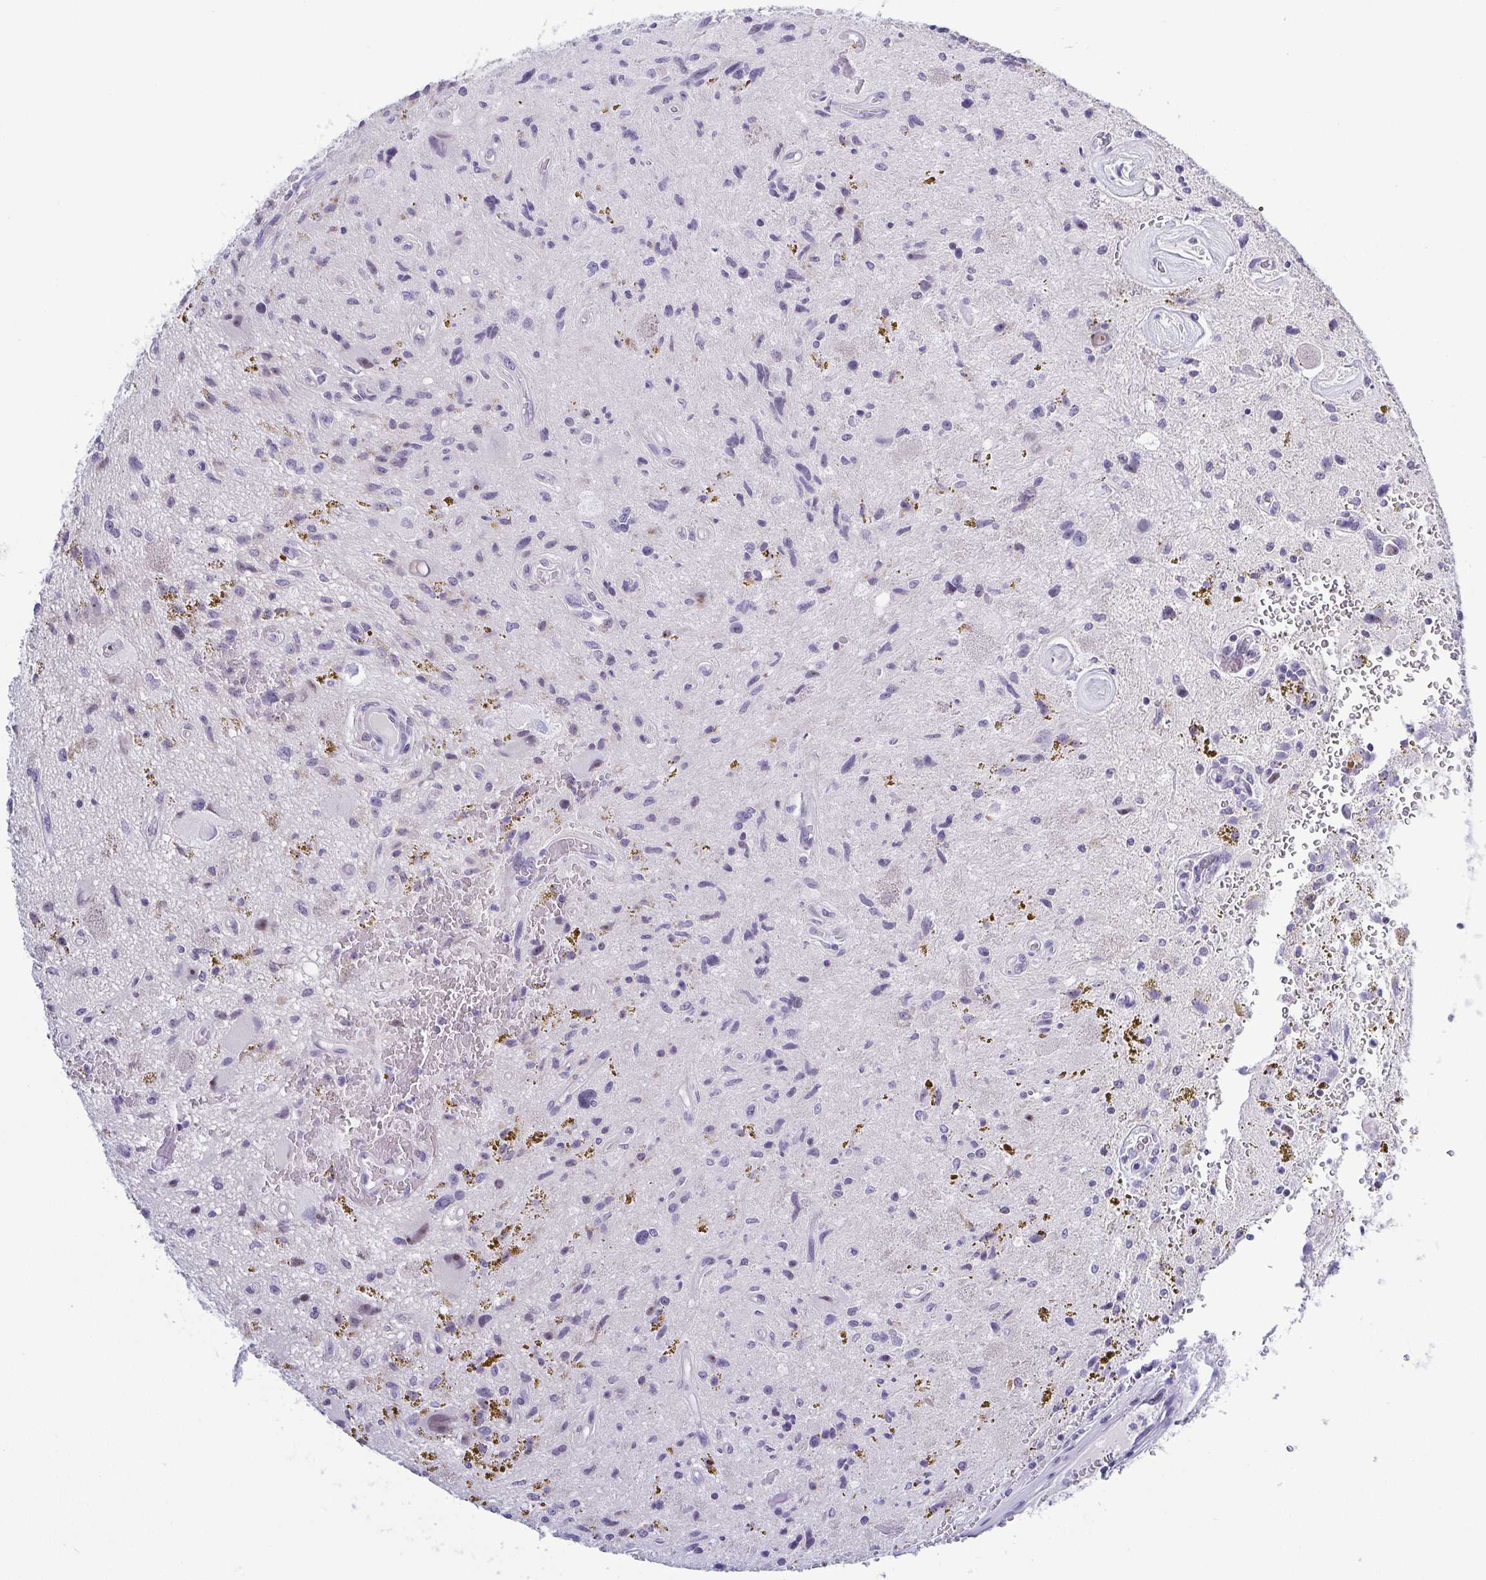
{"staining": {"intensity": "negative", "quantity": "none", "location": "none"}, "tissue": "glioma", "cell_type": "Tumor cells", "image_type": "cancer", "snomed": [{"axis": "morphology", "description": "Glioma, malignant, Low grade"}, {"axis": "topography", "description": "Cerebellum"}], "caption": "A photomicrograph of low-grade glioma (malignant) stained for a protein exhibits no brown staining in tumor cells. Brightfield microscopy of immunohistochemistry (IHC) stained with DAB (brown) and hematoxylin (blue), captured at high magnification.", "gene": "BZW1", "patient": {"sex": "female", "age": 14}}